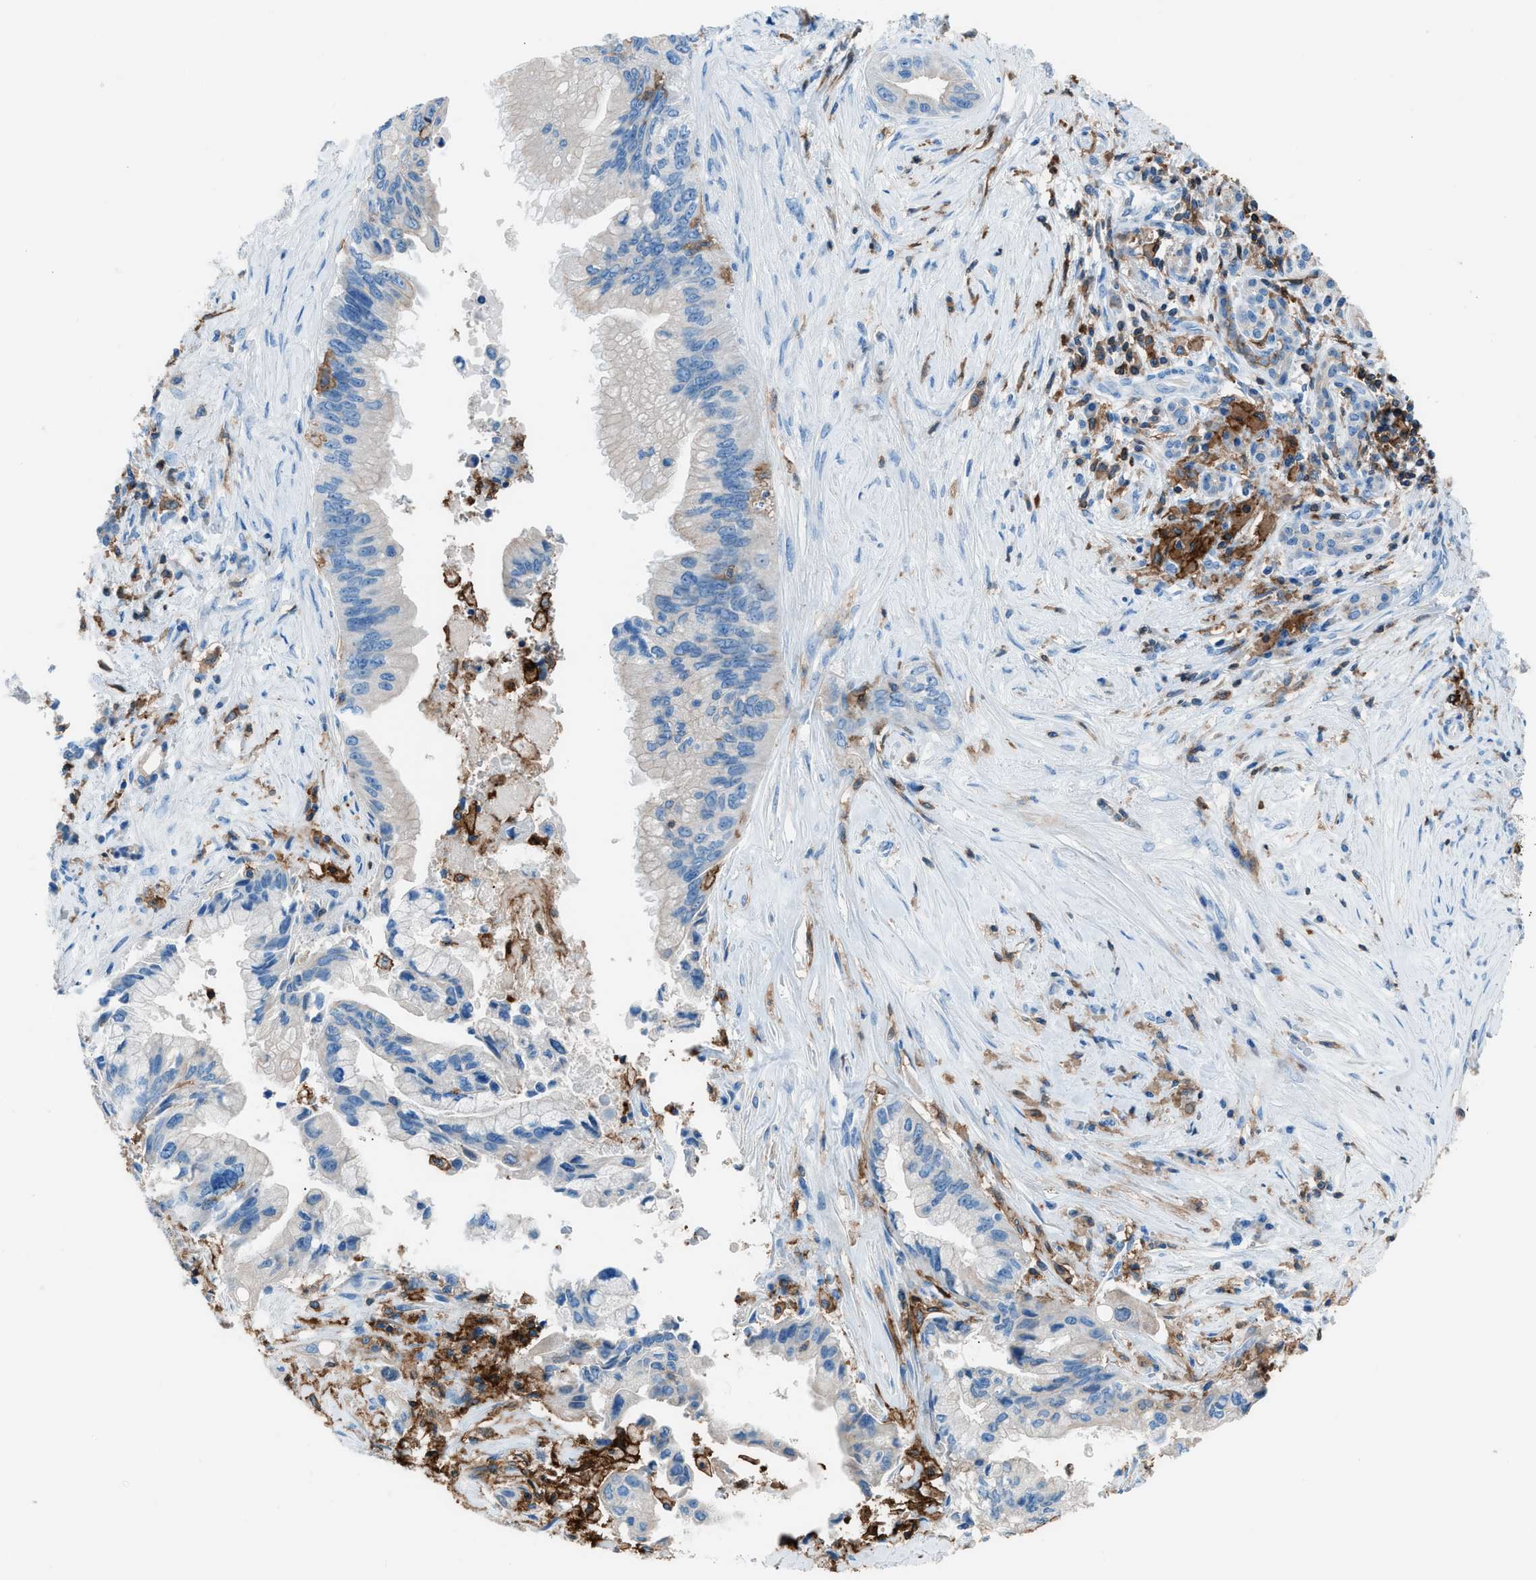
{"staining": {"intensity": "weak", "quantity": "<25%", "location": "cytoplasmic/membranous"}, "tissue": "pancreatic cancer", "cell_type": "Tumor cells", "image_type": "cancer", "snomed": [{"axis": "morphology", "description": "Adenocarcinoma, NOS"}, {"axis": "topography", "description": "Pancreas"}], "caption": "Immunohistochemical staining of human pancreatic adenocarcinoma displays no significant staining in tumor cells.", "gene": "ITGB2", "patient": {"sex": "female", "age": 73}}